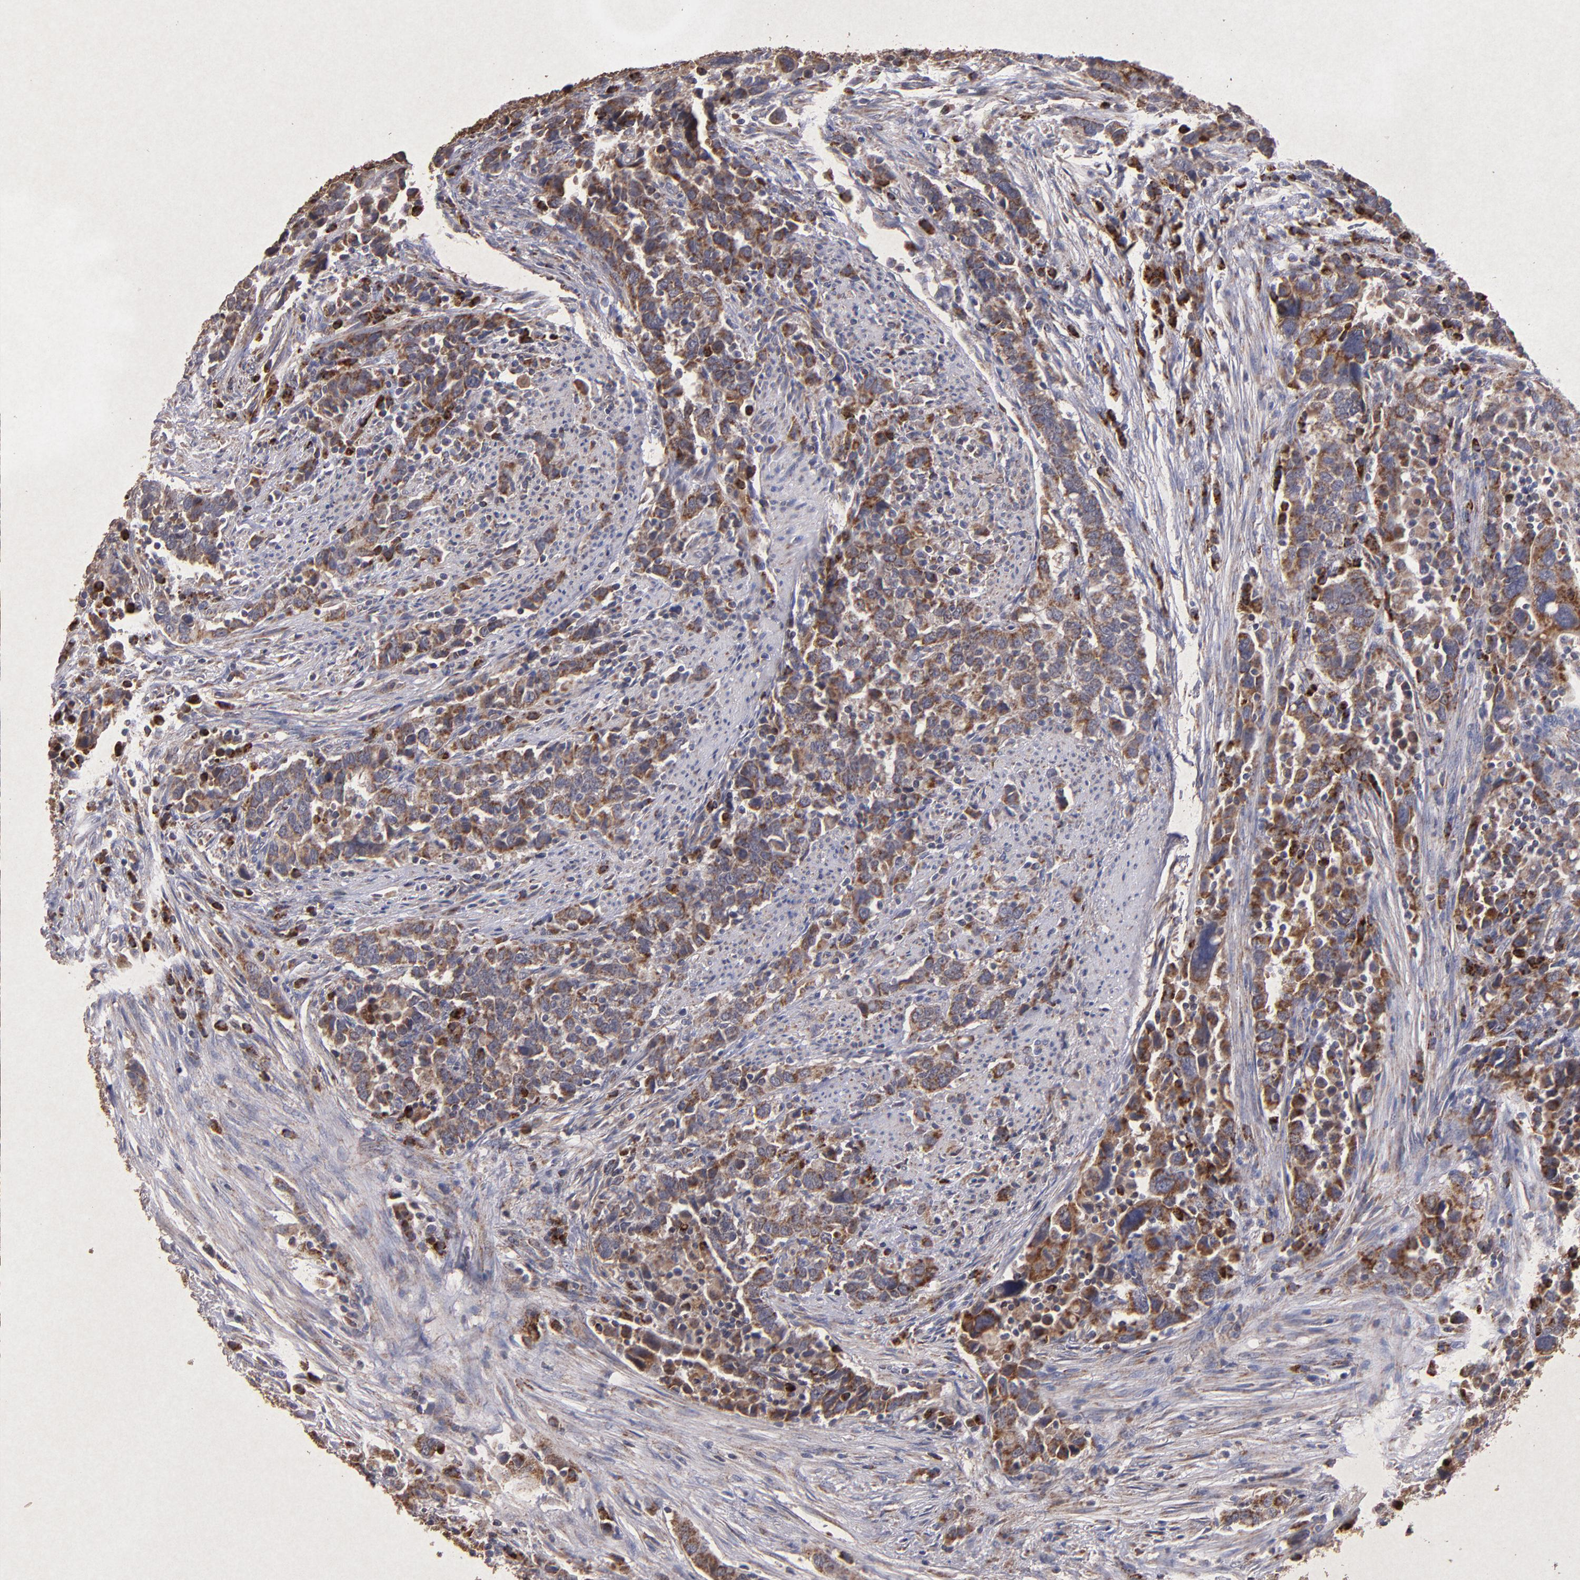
{"staining": {"intensity": "moderate", "quantity": ">75%", "location": "cytoplasmic/membranous"}, "tissue": "urothelial cancer", "cell_type": "Tumor cells", "image_type": "cancer", "snomed": [{"axis": "morphology", "description": "Urothelial carcinoma, High grade"}, {"axis": "topography", "description": "Urinary bladder"}], "caption": "This histopathology image exhibits immunohistochemistry staining of human urothelial cancer, with medium moderate cytoplasmic/membranous staining in approximately >75% of tumor cells.", "gene": "TIMM9", "patient": {"sex": "male", "age": 61}}